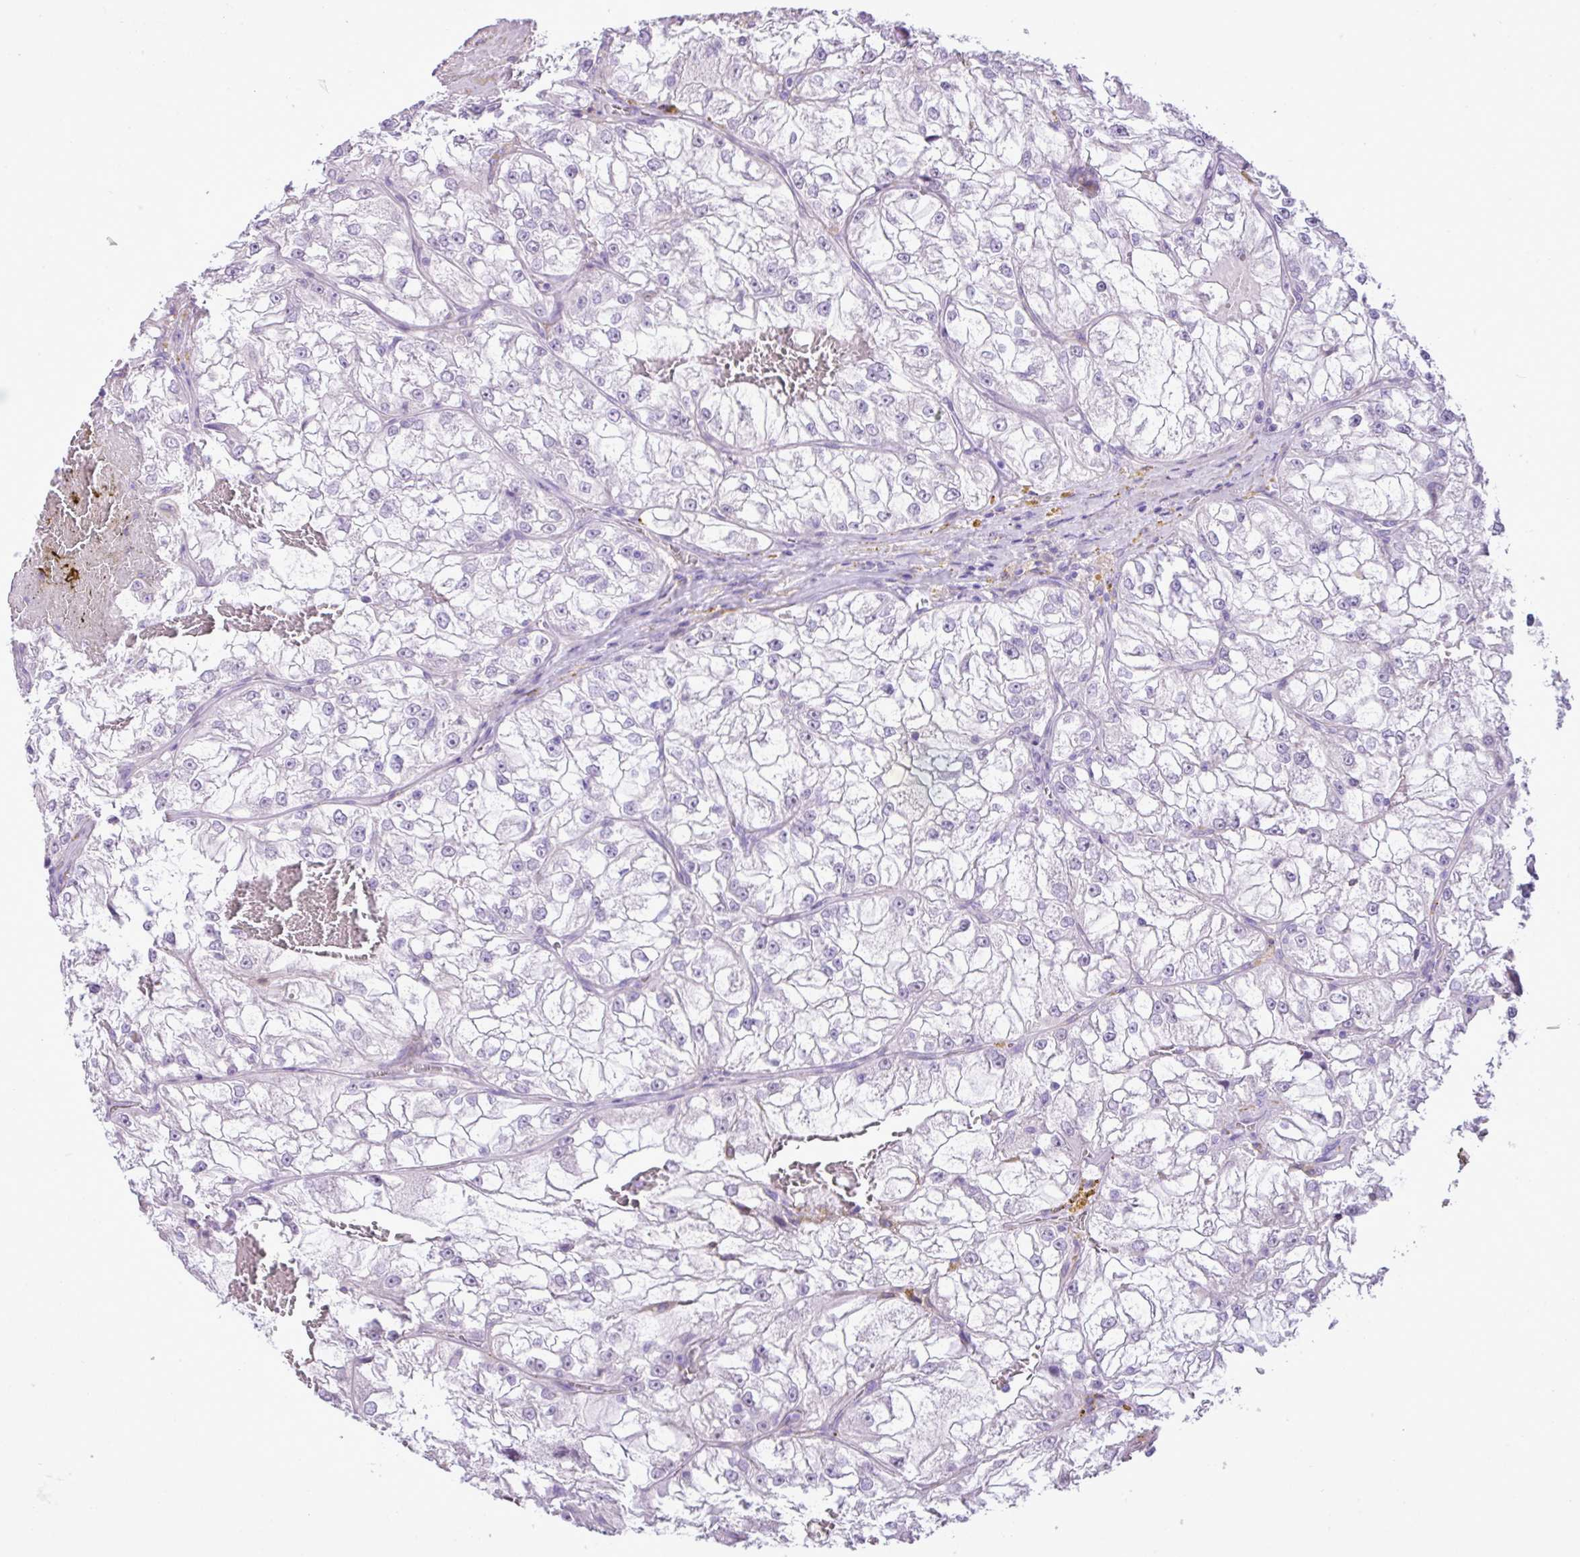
{"staining": {"intensity": "negative", "quantity": "none", "location": "none"}, "tissue": "renal cancer", "cell_type": "Tumor cells", "image_type": "cancer", "snomed": [{"axis": "morphology", "description": "Adenocarcinoma, NOS"}, {"axis": "topography", "description": "Kidney"}], "caption": "Immunohistochemistry (IHC) histopathology image of human renal cancer (adenocarcinoma) stained for a protein (brown), which demonstrates no staining in tumor cells. The staining is performed using DAB brown chromogen with nuclei counter-stained in using hematoxylin.", "gene": "YLPM1", "patient": {"sex": "female", "age": 72}}